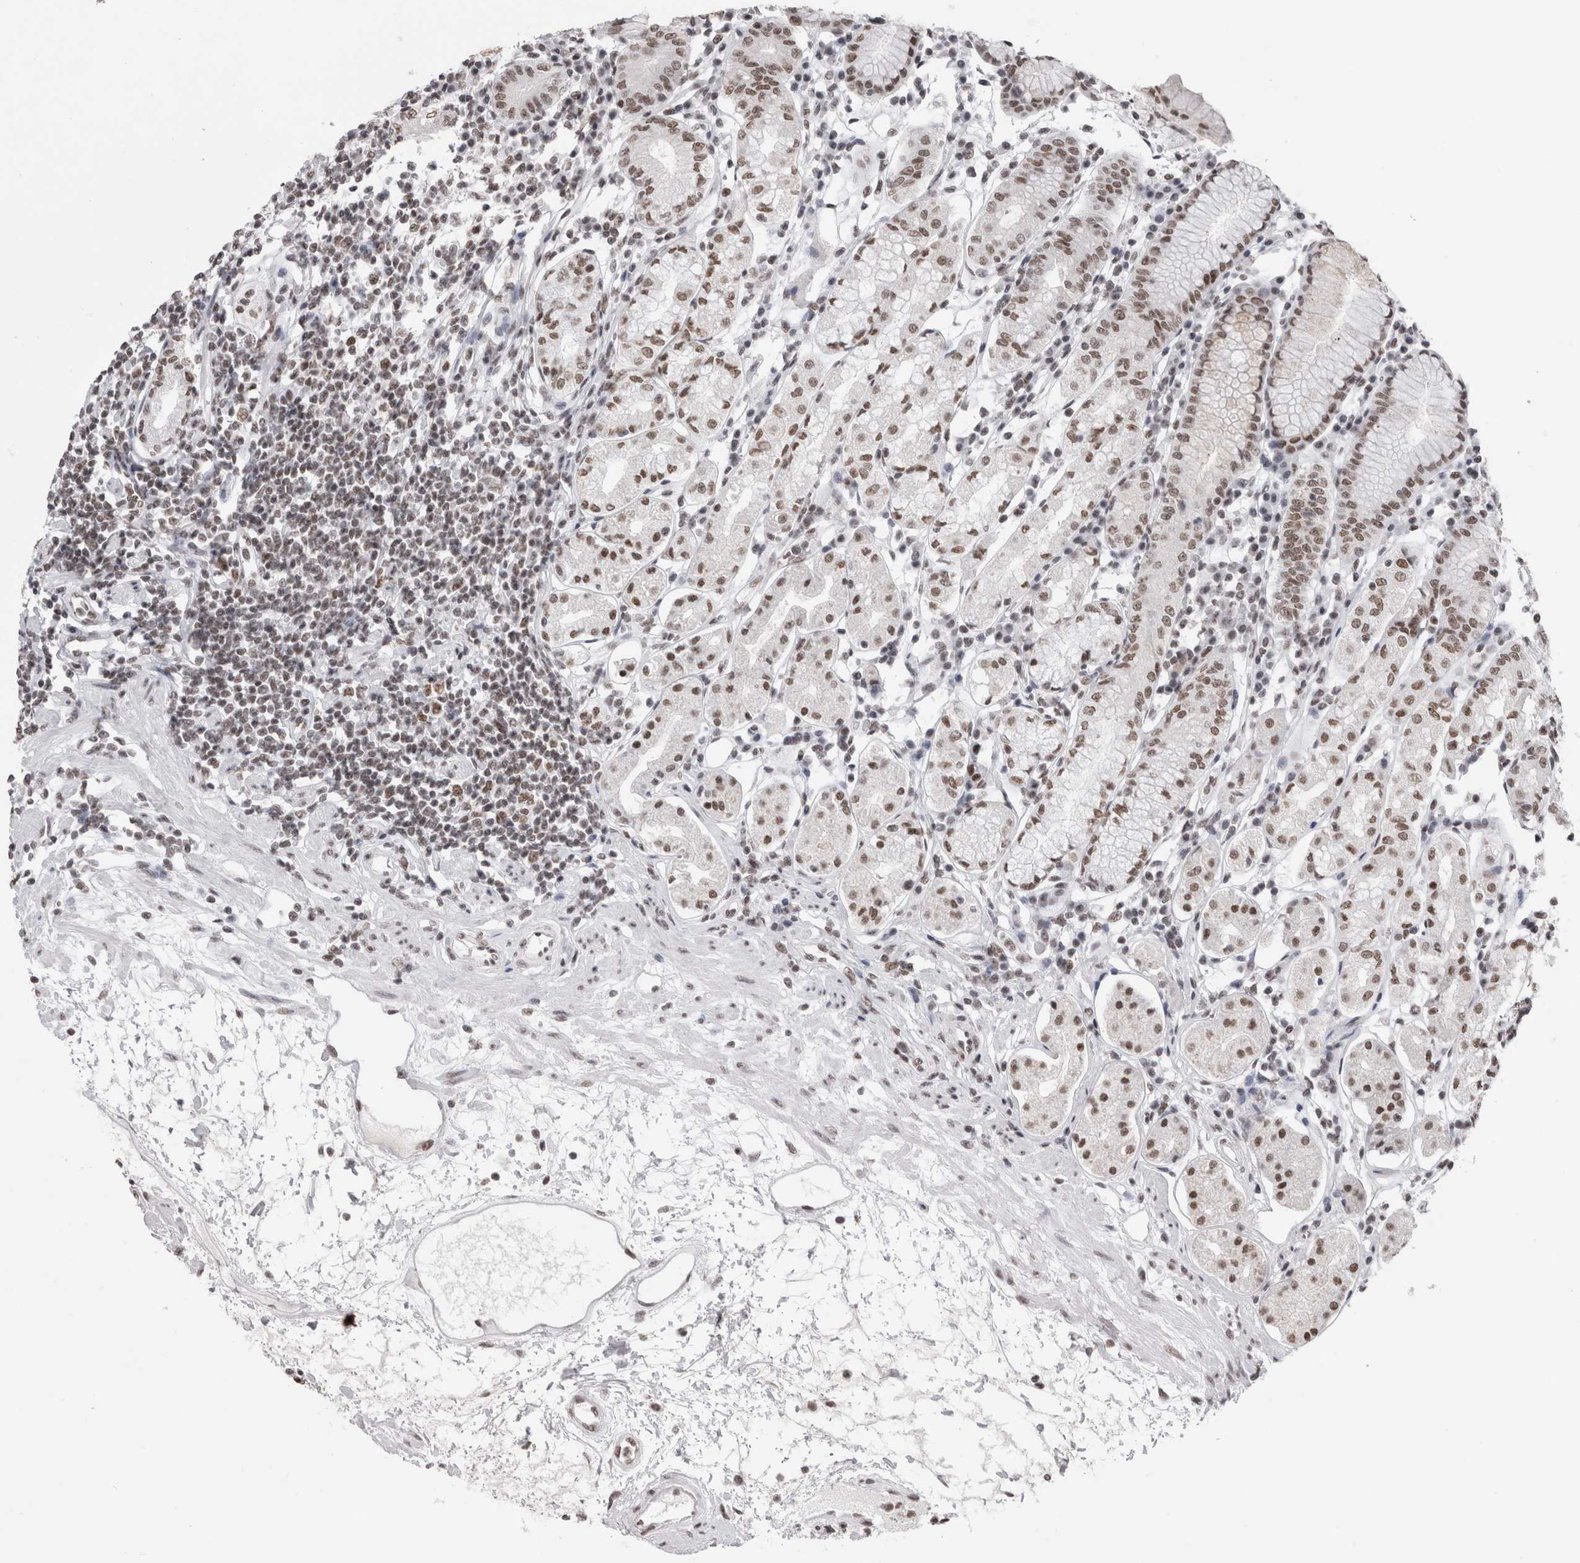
{"staining": {"intensity": "moderate", "quantity": ">75%", "location": "nuclear"}, "tissue": "stomach", "cell_type": "Glandular cells", "image_type": "normal", "snomed": [{"axis": "morphology", "description": "Normal tissue, NOS"}, {"axis": "topography", "description": "Stomach"}, {"axis": "topography", "description": "Stomach, lower"}], "caption": "Stomach was stained to show a protein in brown. There is medium levels of moderate nuclear expression in about >75% of glandular cells. (IHC, brightfield microscopy, high magnification).", "gene": "SMC1A", "patient": {"sex": "female", "age": 56}}